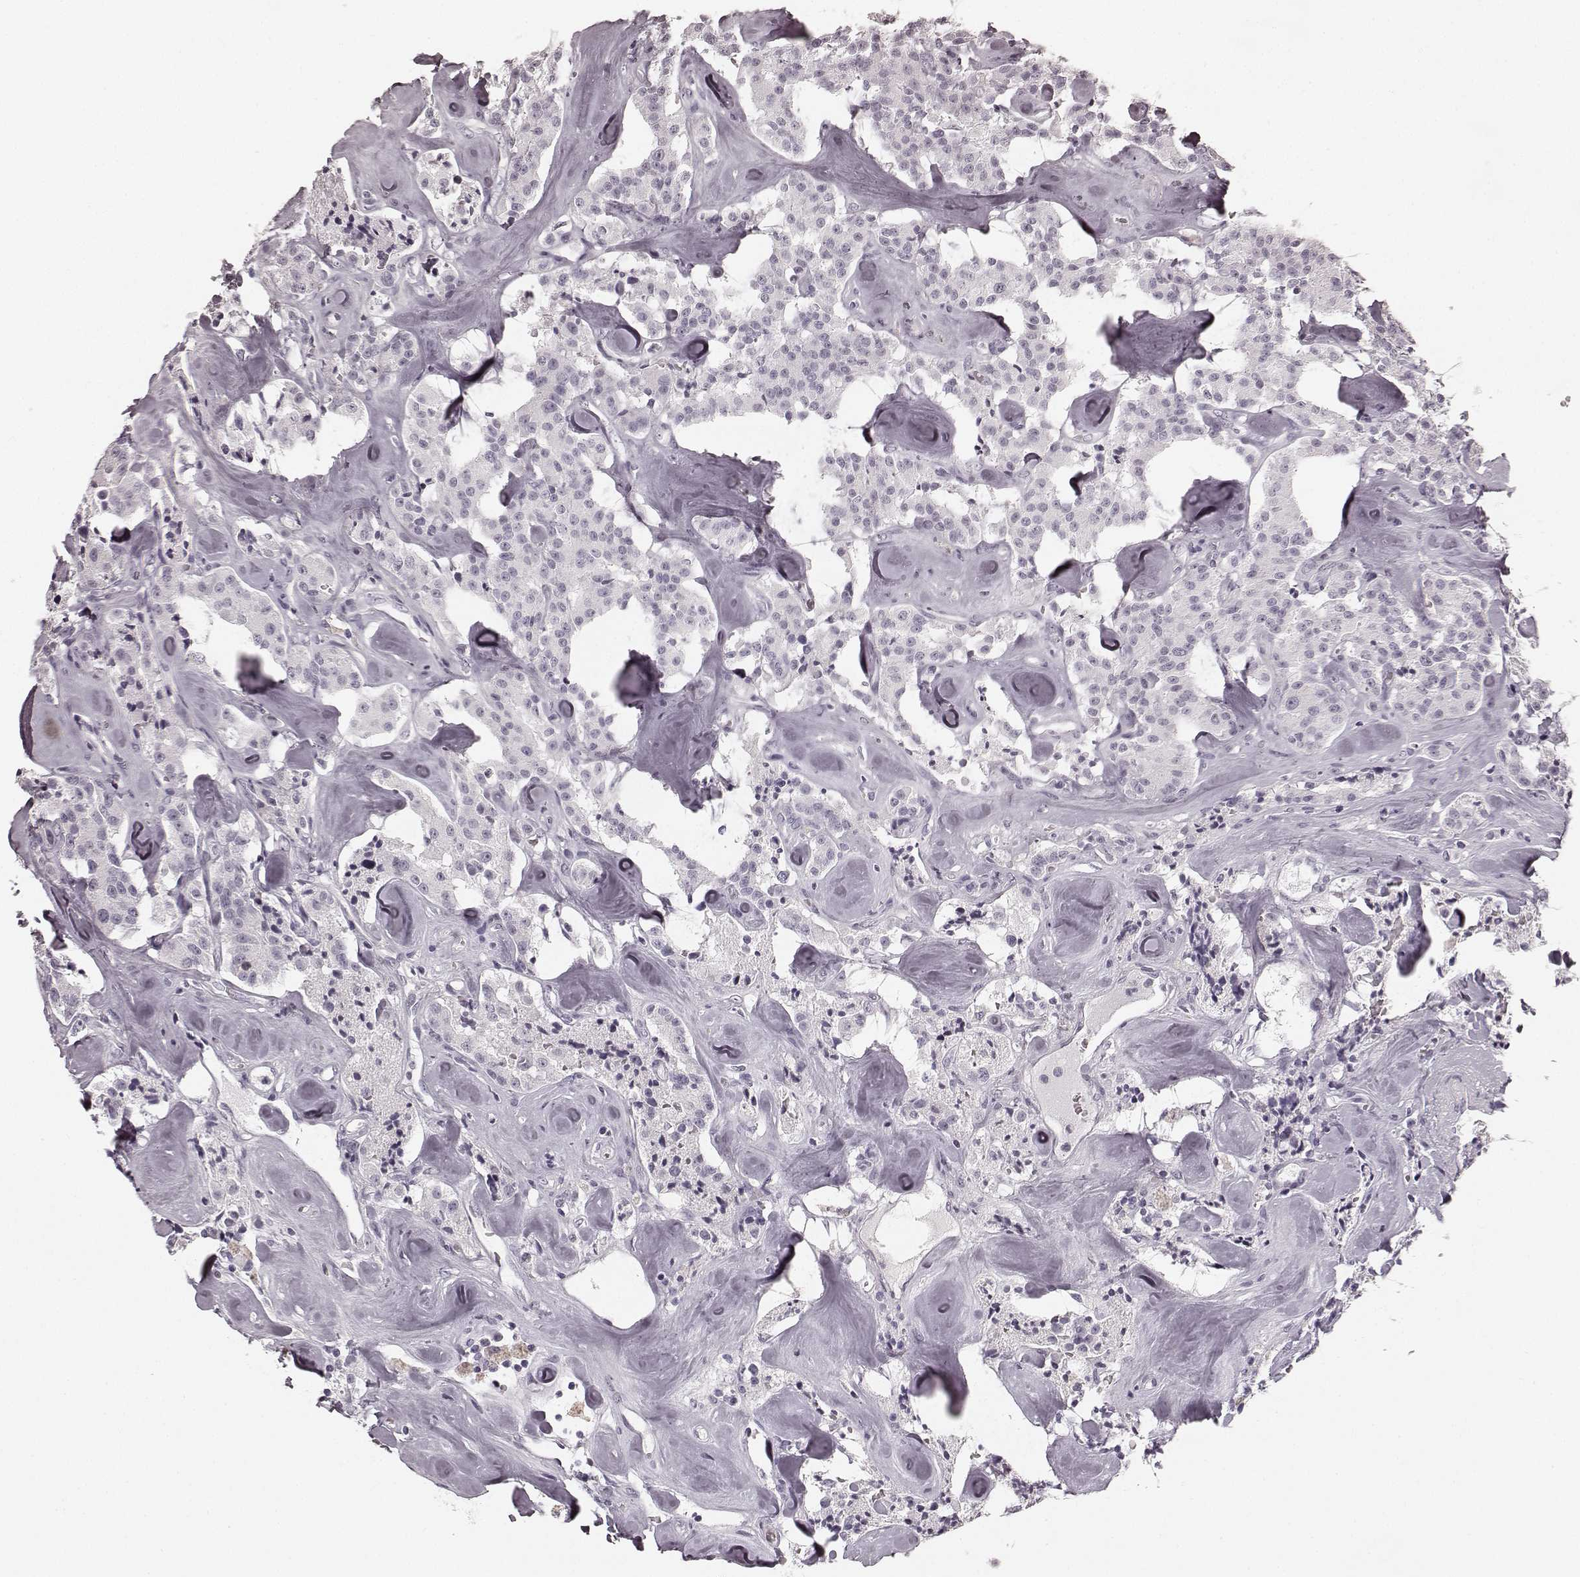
{"staining": {"intensity": "negative", "quantity": "none", "location": "none"}, "tissue": "carcinoid", "cell_type": "Tumor cells", "image_type": "cancer", "snomed": [{"axis": "morphology", "description": "Carcinoid, malignant, NOS"}, {"axis": "topography", "description": "Pancreas"}], "caption": "A micrograph of human malignant carcinoid is negative for staining in tumor cells.", "gene": "TMPRSS15", "patient": {"sex": "male", "age": 41}}